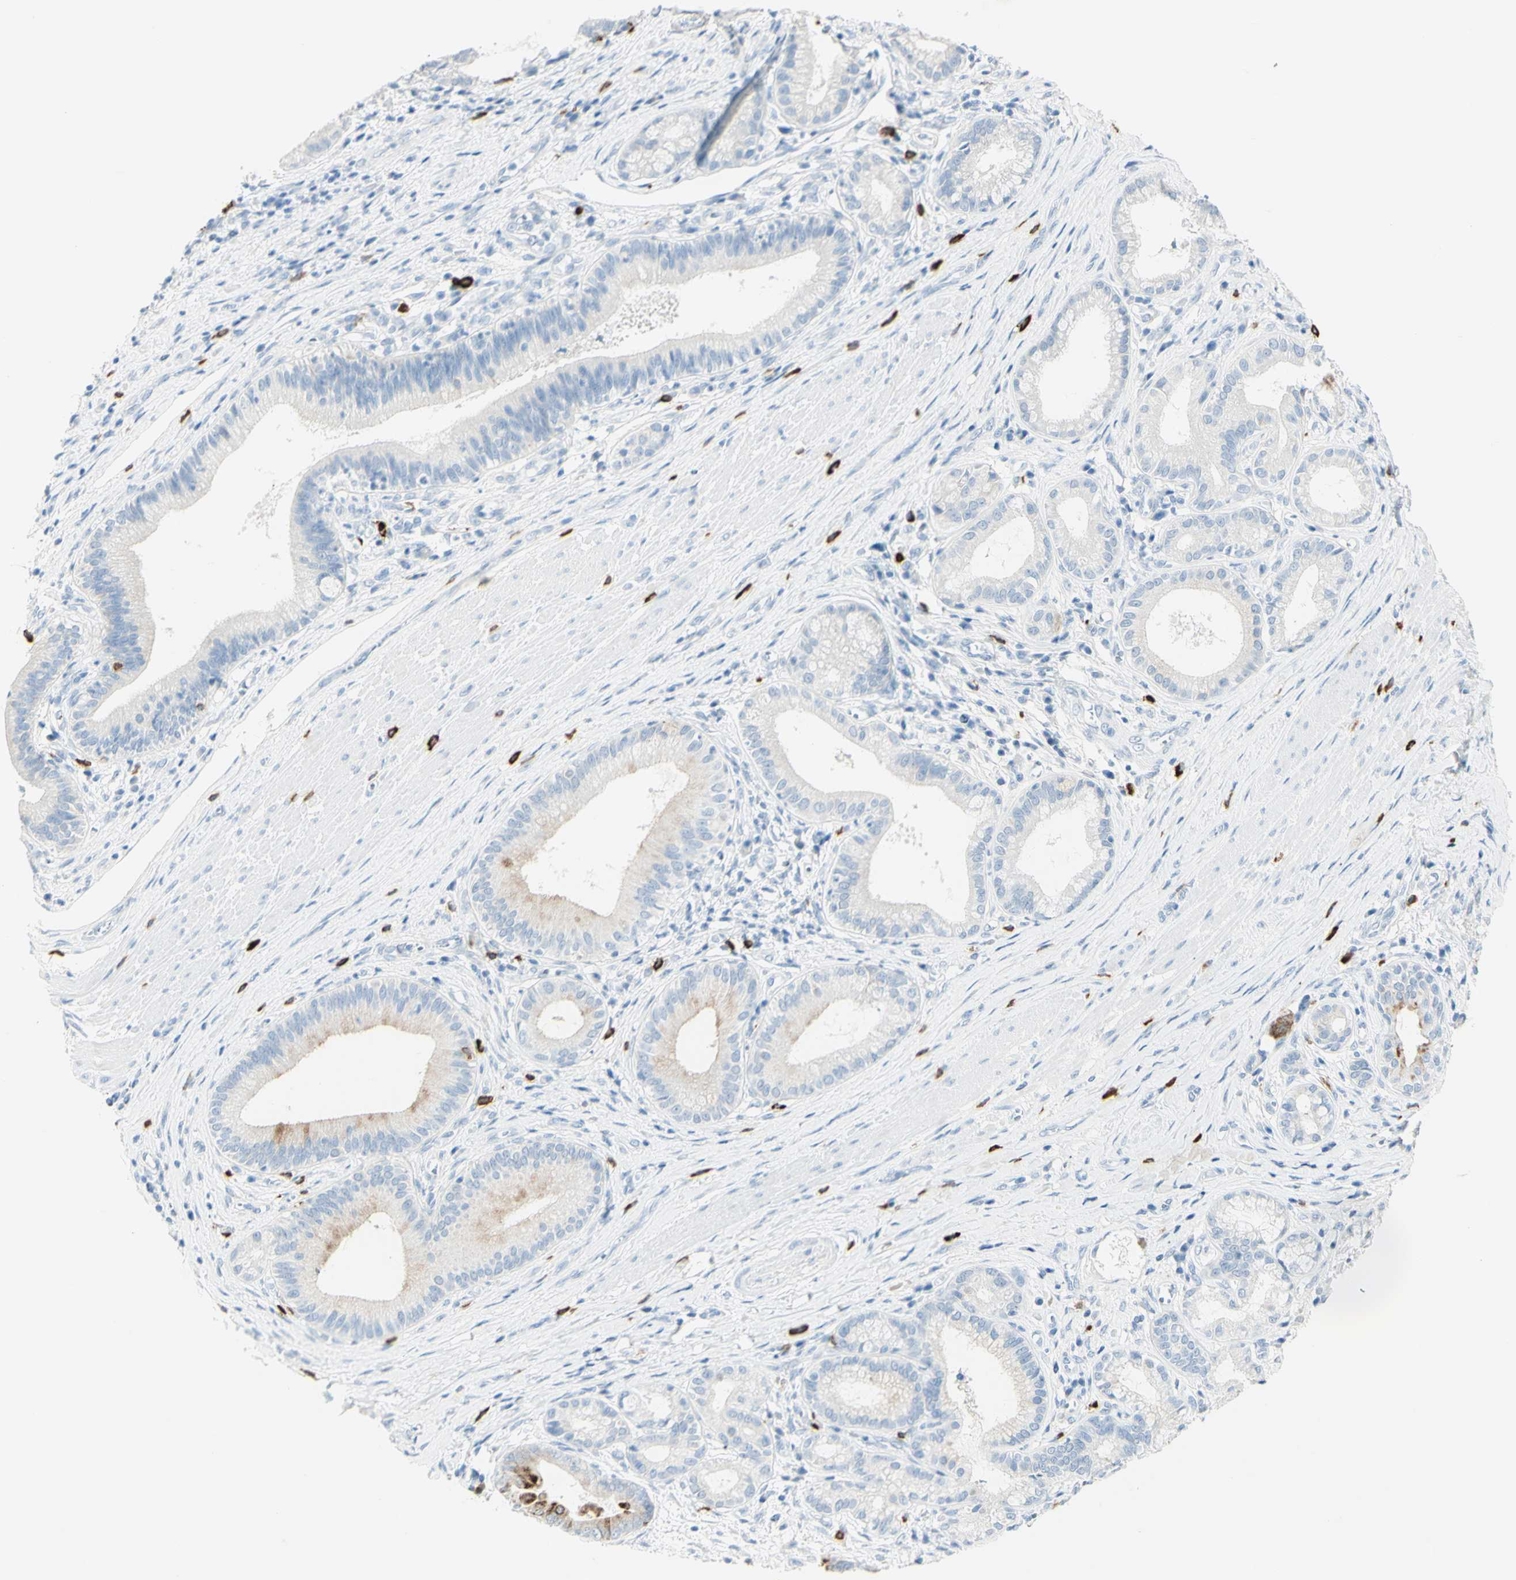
{"staining": {"intensity": "strong", "quantity": "<25%", "location": "cytoplasmic/membranous"}, "tissue": "pancreatic cancer", "cell_type": "Tumor cells", "image_type": "cancer", "snomed": [{"axis": "morphology", "description": "Adenocarcinoma, NOS"}, {"axis": "topography", "description": "Pancreas"}], "caption": "Strong cytoplasmic/membranous protein expression is identified in about <25% of tumor cells in adenocarcinoma (pancreatic).", "gene": "LETM1", "patient": {"sex": "female", "age": 75}}